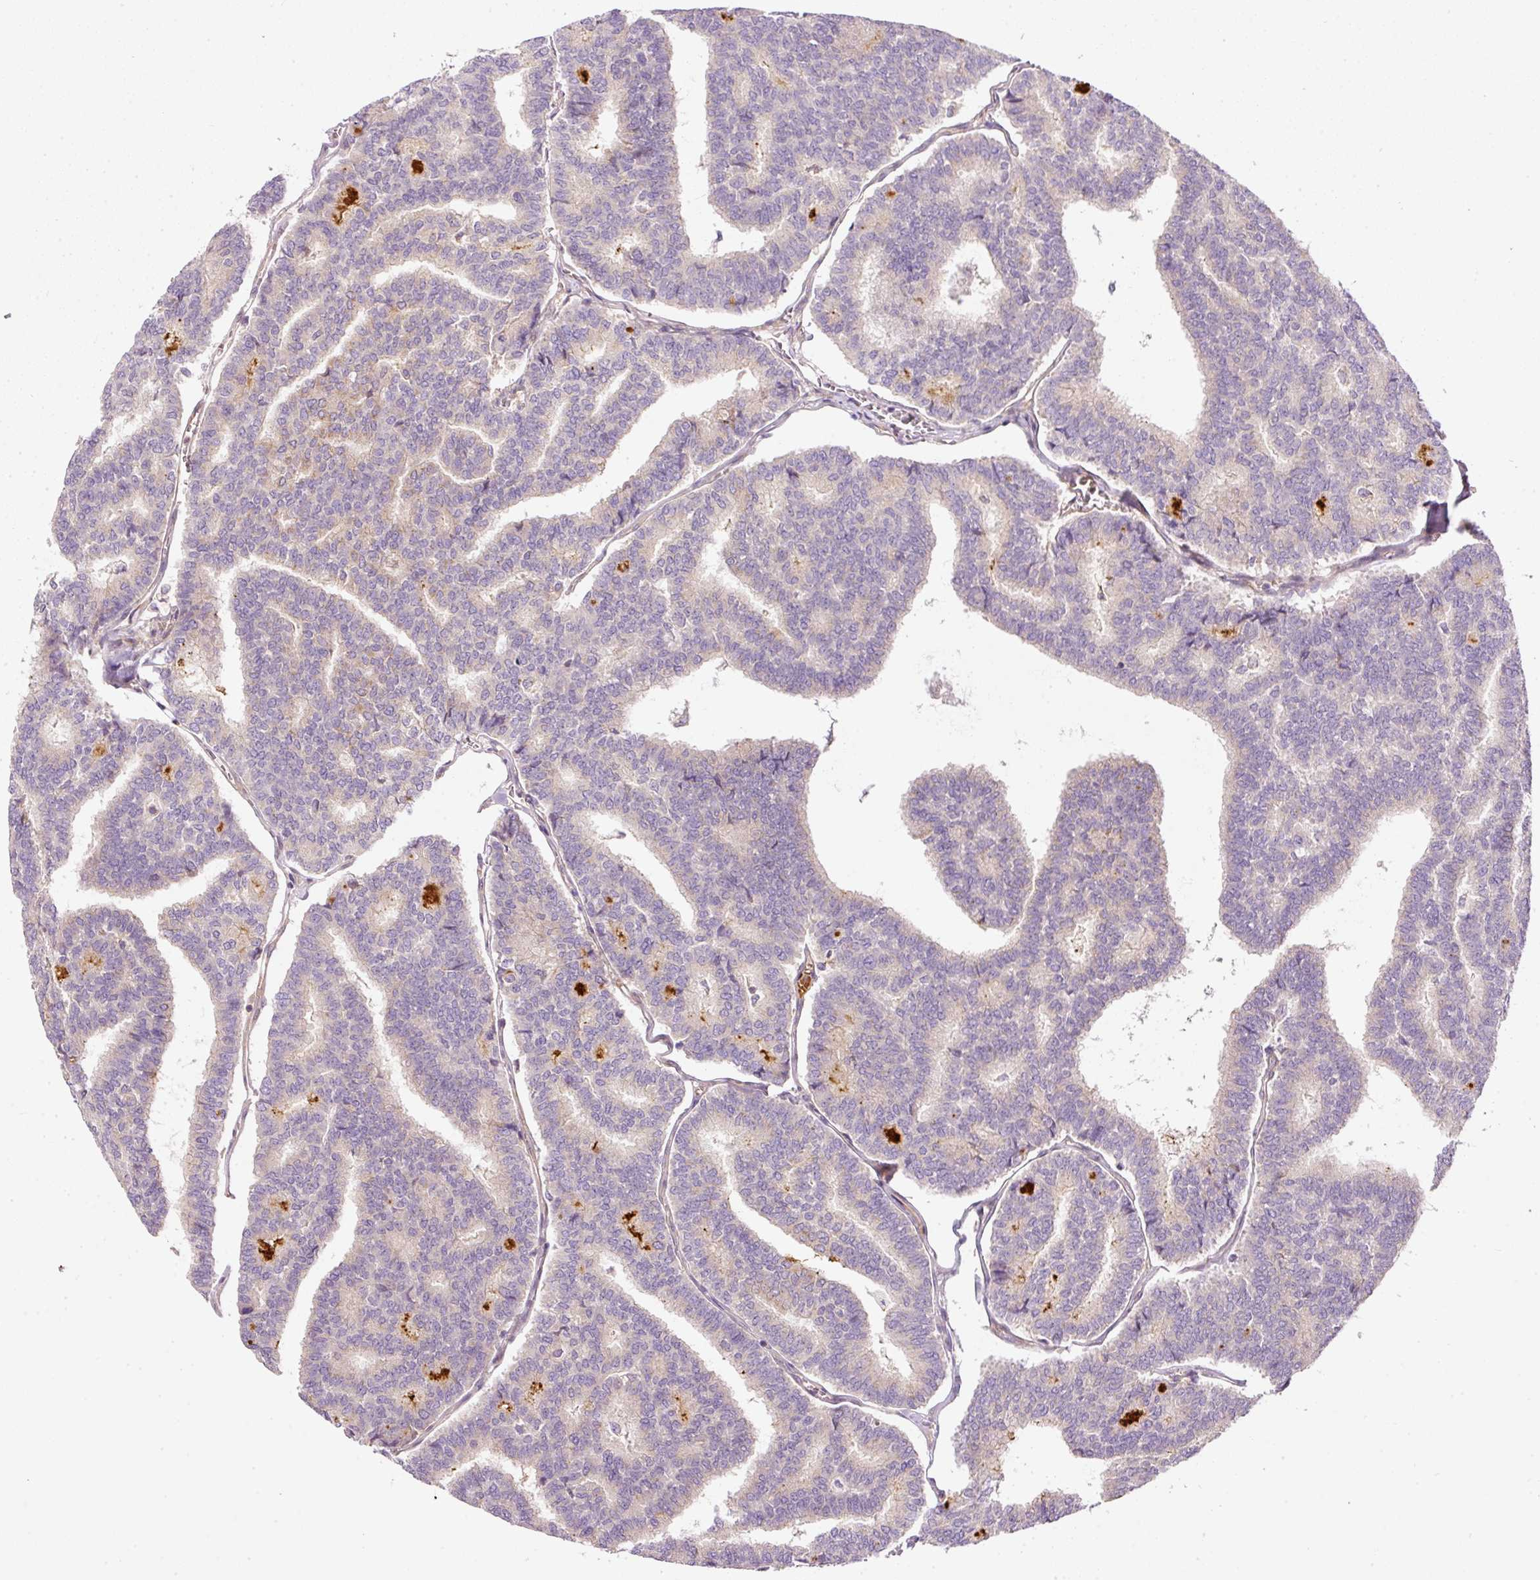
{"staining": {"intensity": "negative", "quantity": "none", "location": "none"}, "tissue": "thyroid cancer", "cell_type": "Tumor cells", "image_type": "cancer", "snomed": [{"axis": "morphology", "description": "Papillary adenocarcinoma, NOS"}, {"axis": "topography", "description": "Thyroid gland"}], "caption": "The immunohistochemistry image has no significant positivity in tumor cells of thyroid cancer (papillary adenocarcinoma) tissue. (Brightfield microscopy of DAB immunohistochemistry (IHC) at high magnification).", "gene": "TBC1D2B", "patient": {"sex": "female", "age": 35}}